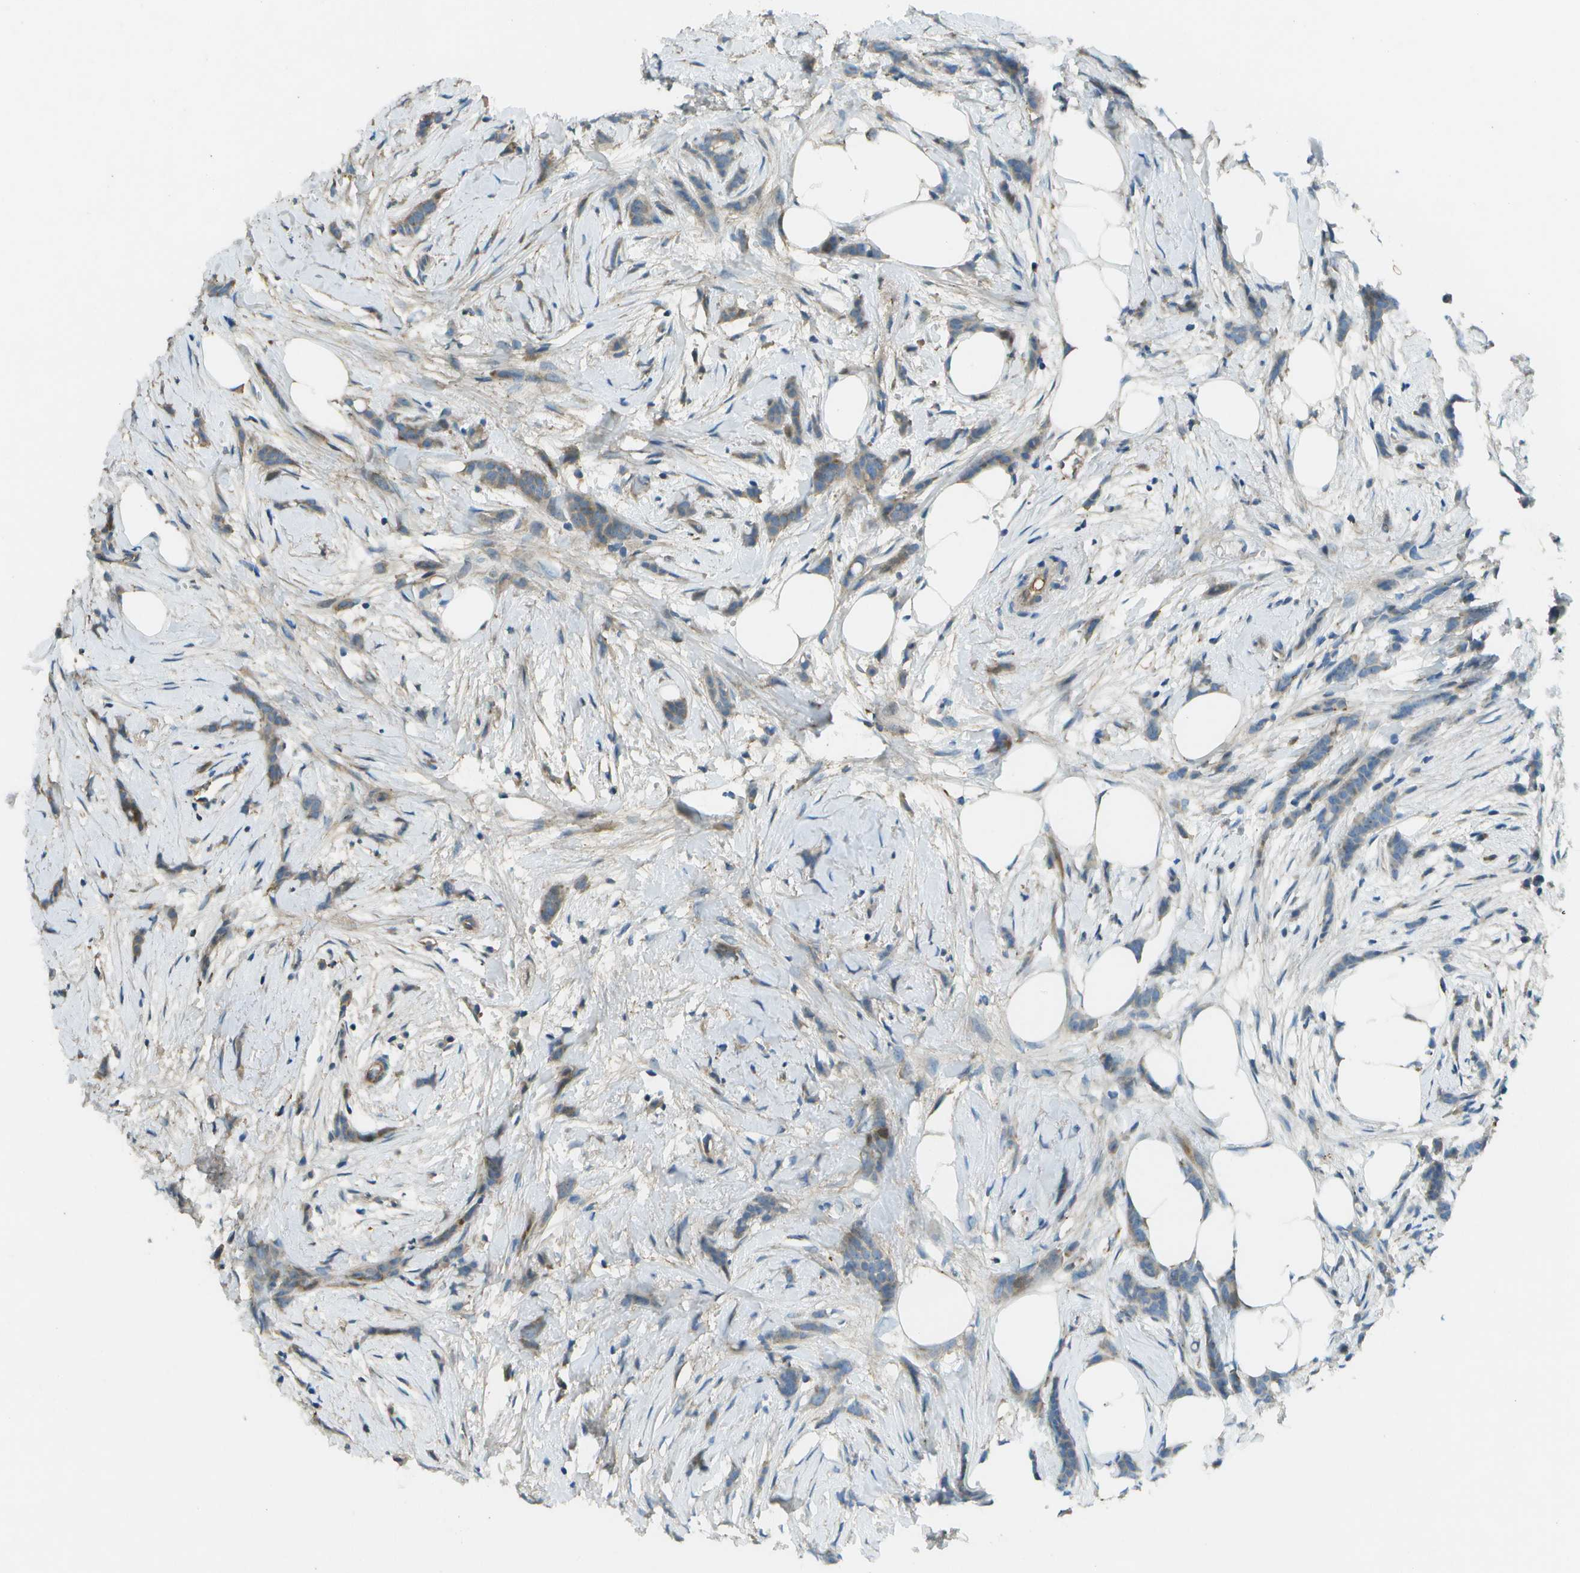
{"staining": {"intensity": "moderate", "quantity": "25%-75%", "location": "cytoplasmic/membranous"}, "tissue": "breast cancer", "cell_type": "Tumor cells", "image_type": "cancer", "snomed": [{"axis": "morphology", "description": "Lobular carcinoma, in situ"}, {"axis": "morphology", "description": "Lobular carcinoma"}, {"axis": "topography", "description": "Breast"}], "caption": "A histopathology image of lobular carcinoma in situ (breast) stained for a protein exhibits moderate cytoplasmic/membranous brown staining in tumor cells.", "gene": "PXYLP1", "patient": {"sex": "female", "age": 41}}